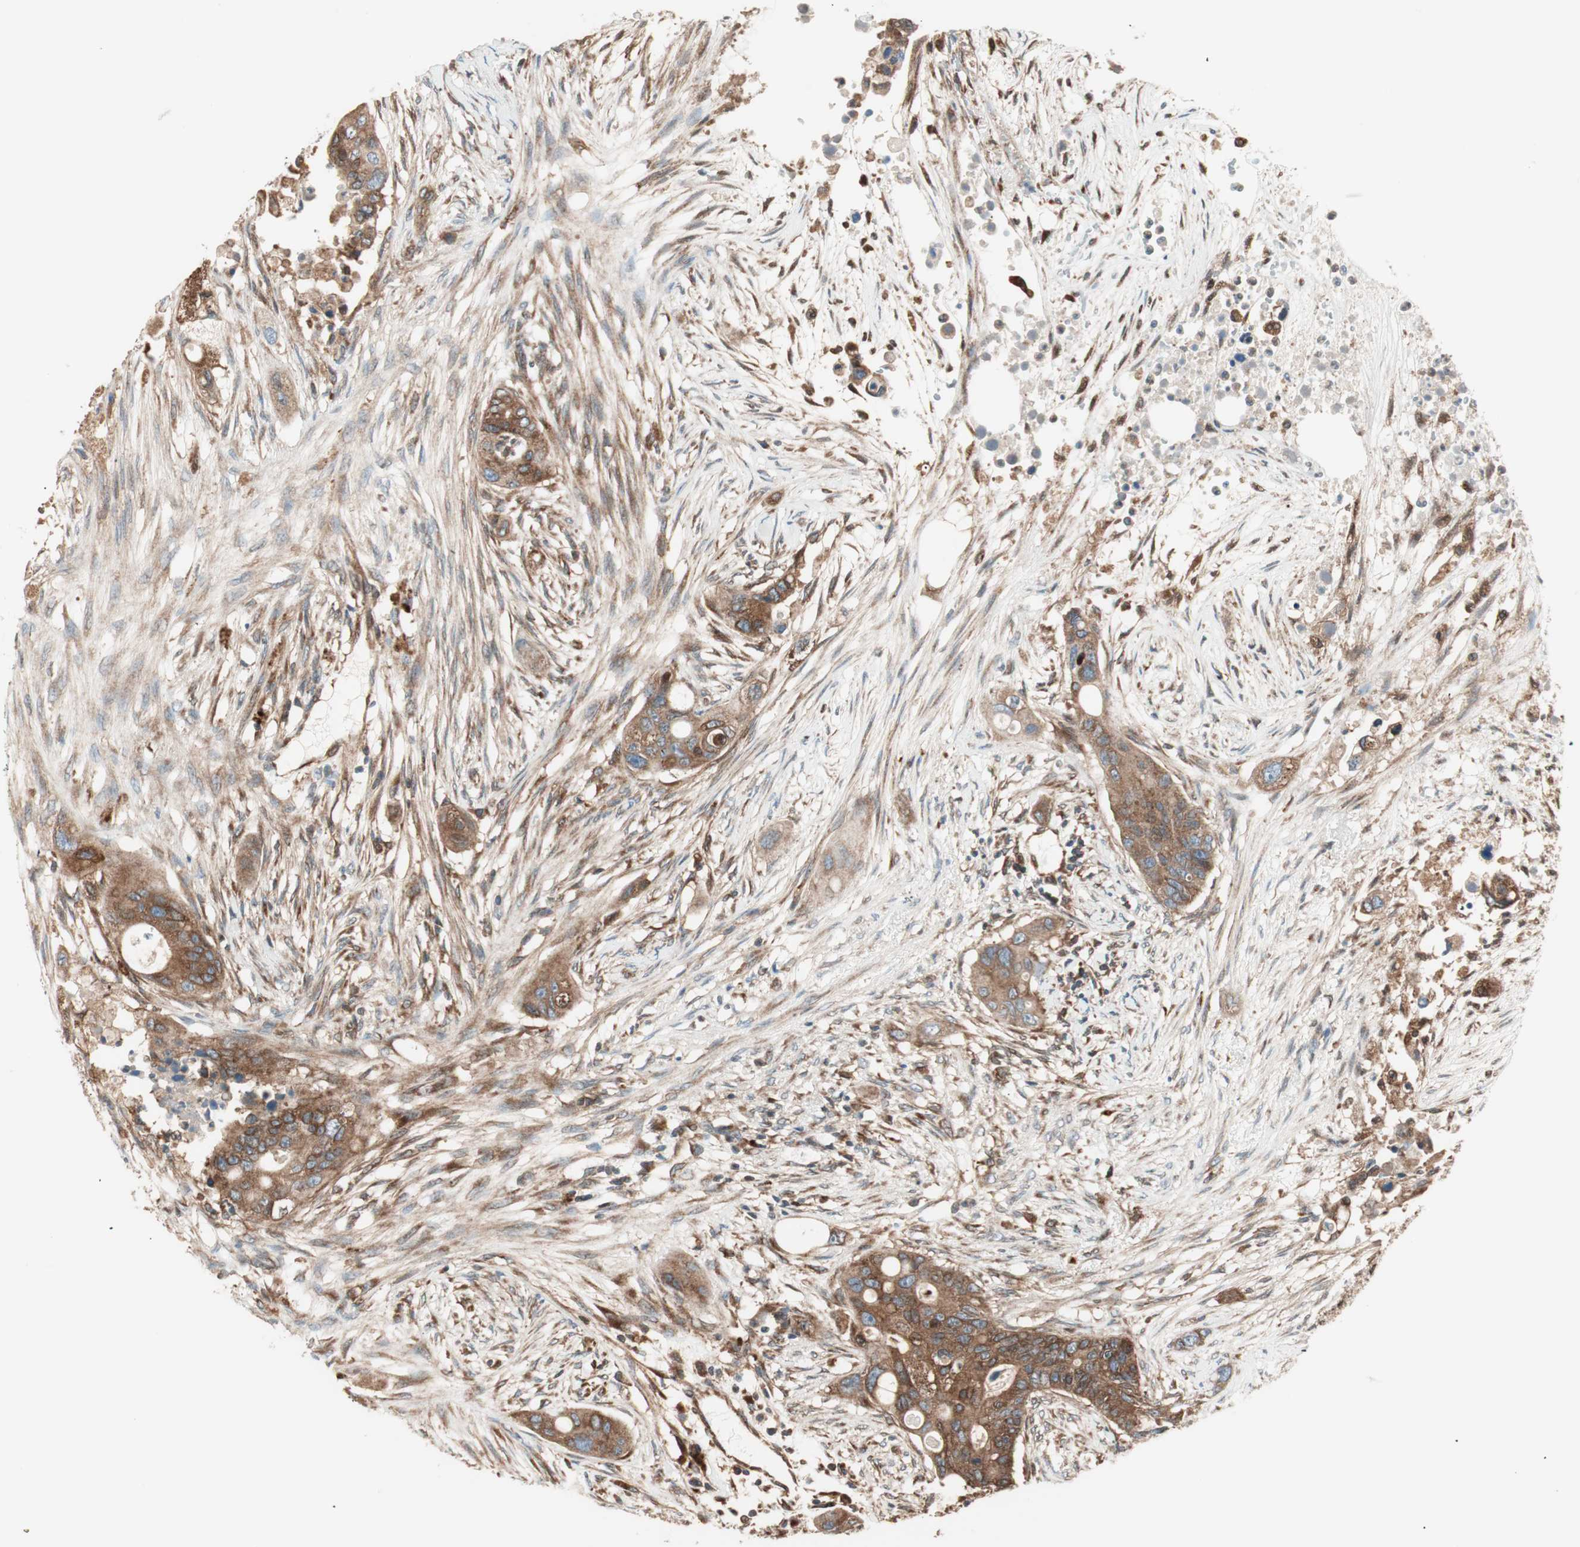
{"staining": {"intensity": "moderate", "quantity": ">75%", "location": "cytoplasmic/membranous"}, "tissue": "colorectal cancer", "cell_type": "Tumor cells", "image_type": "cancer", "snomed": [{"axis": "morphology", "description": "Adenocarcinoma, NOS"}, {"axis": "topography", "description": "Colon"}], "caption": "IHC (DAB) staining of adenocarcinoma (colorectal) displays moderate cytoplasmic/membranous protein positivity in approximately >75% of tumor cells.", "gene": "RAB5A", "patient": {"sex": "female", "age": 57}}